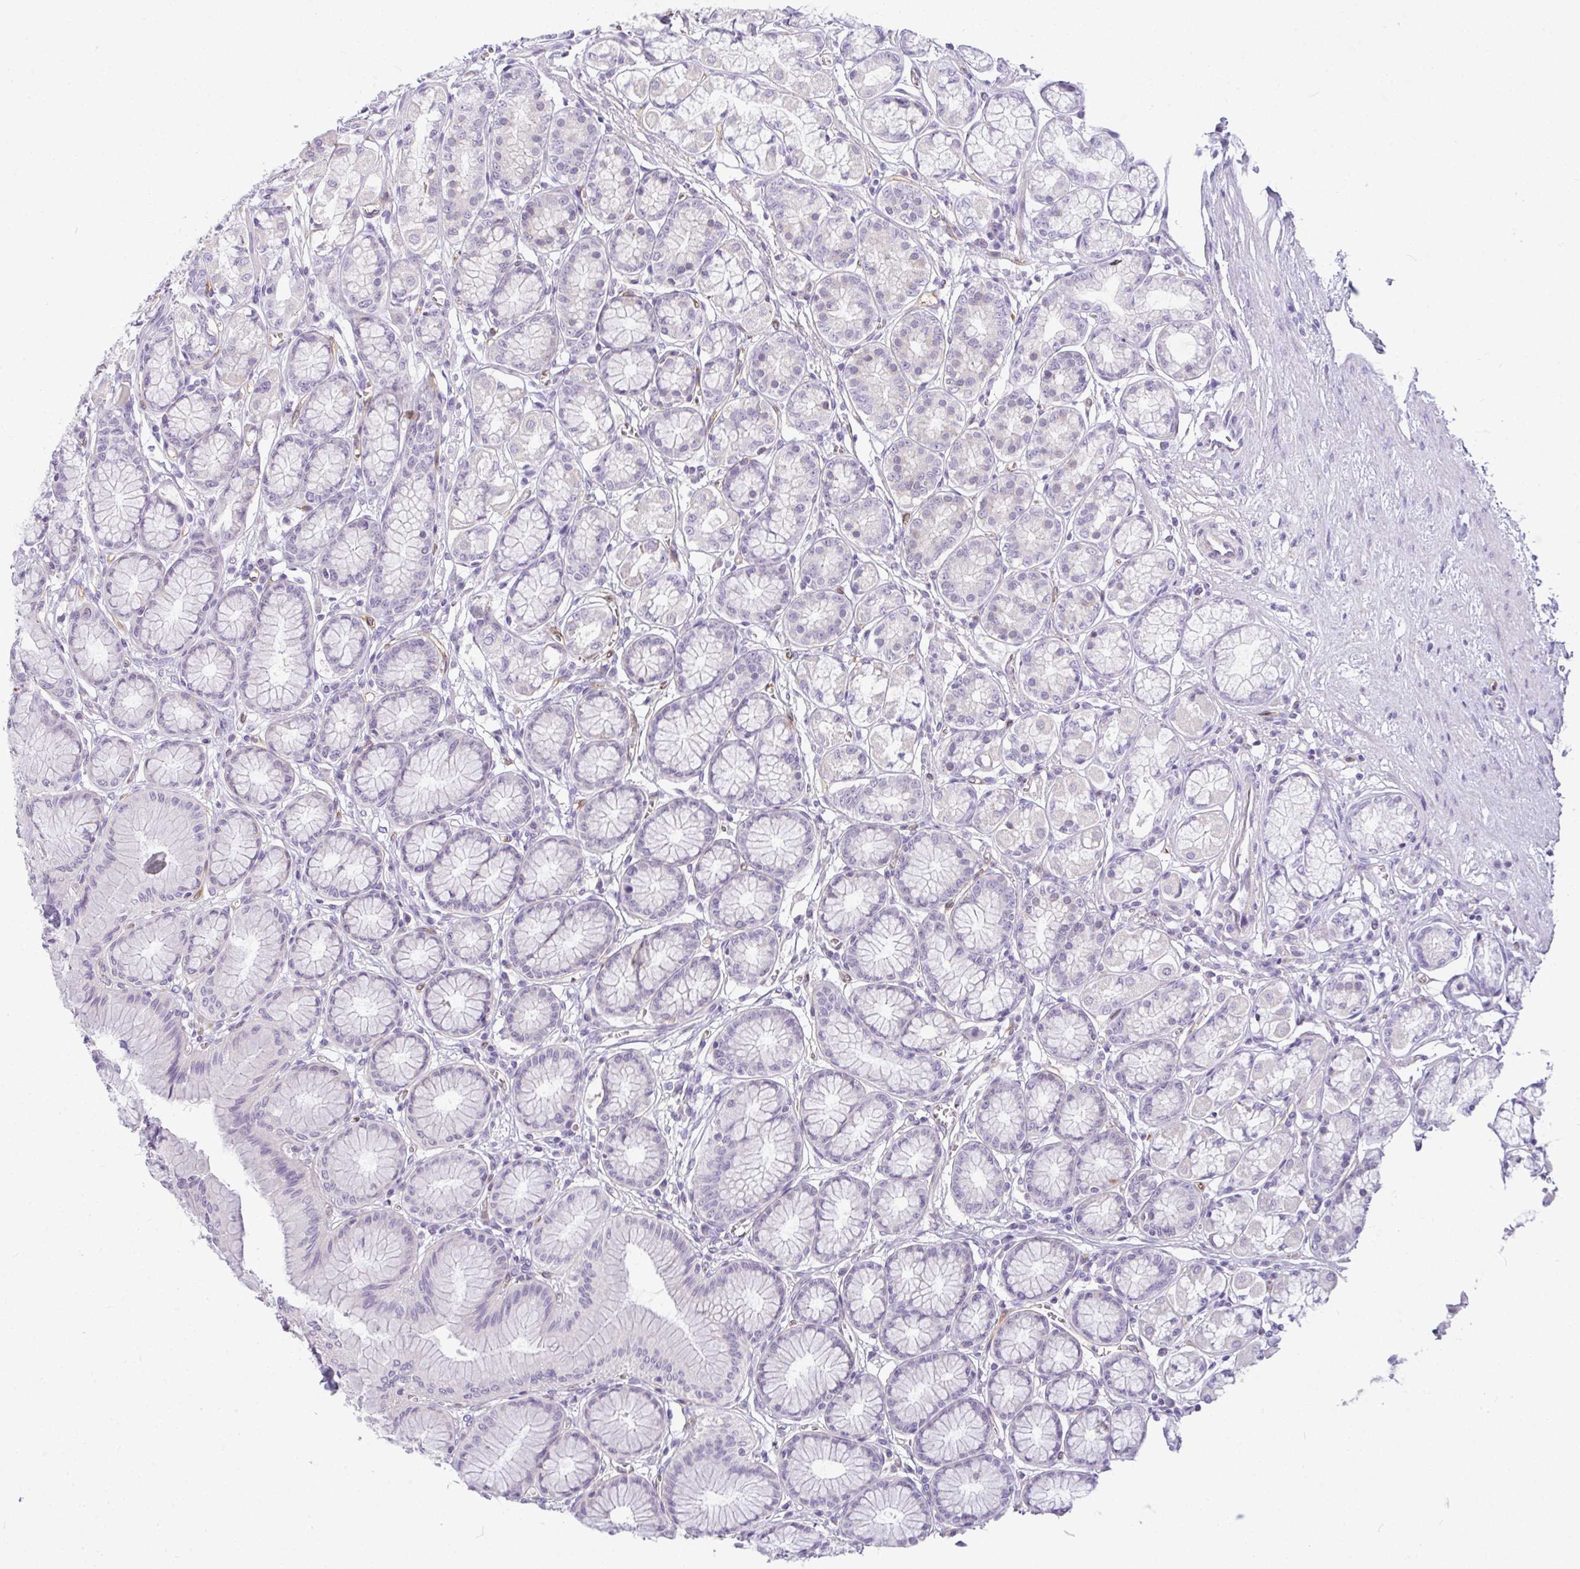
{"staining": {"intensity": "weak", "quantity": "<25%", "location": "cytoplasmic/membranous"}, "tissue": "stomach", "cell_type": "Glandular cells", "image_type": "normal", "snomed": [{"axis": "morphology", "description": "Normal tissue, NOS"}, {"axis": "topography", "description": "Stomach"}, {"axis": "topography", "description": "Stomach, lower"}], "caption": "DAB immunohistochemical staining of unremarkable stomach reveals no significant staining in glandular cells.", "gene": "LIPE", "patient": {"sex": "male", "age": 76}}